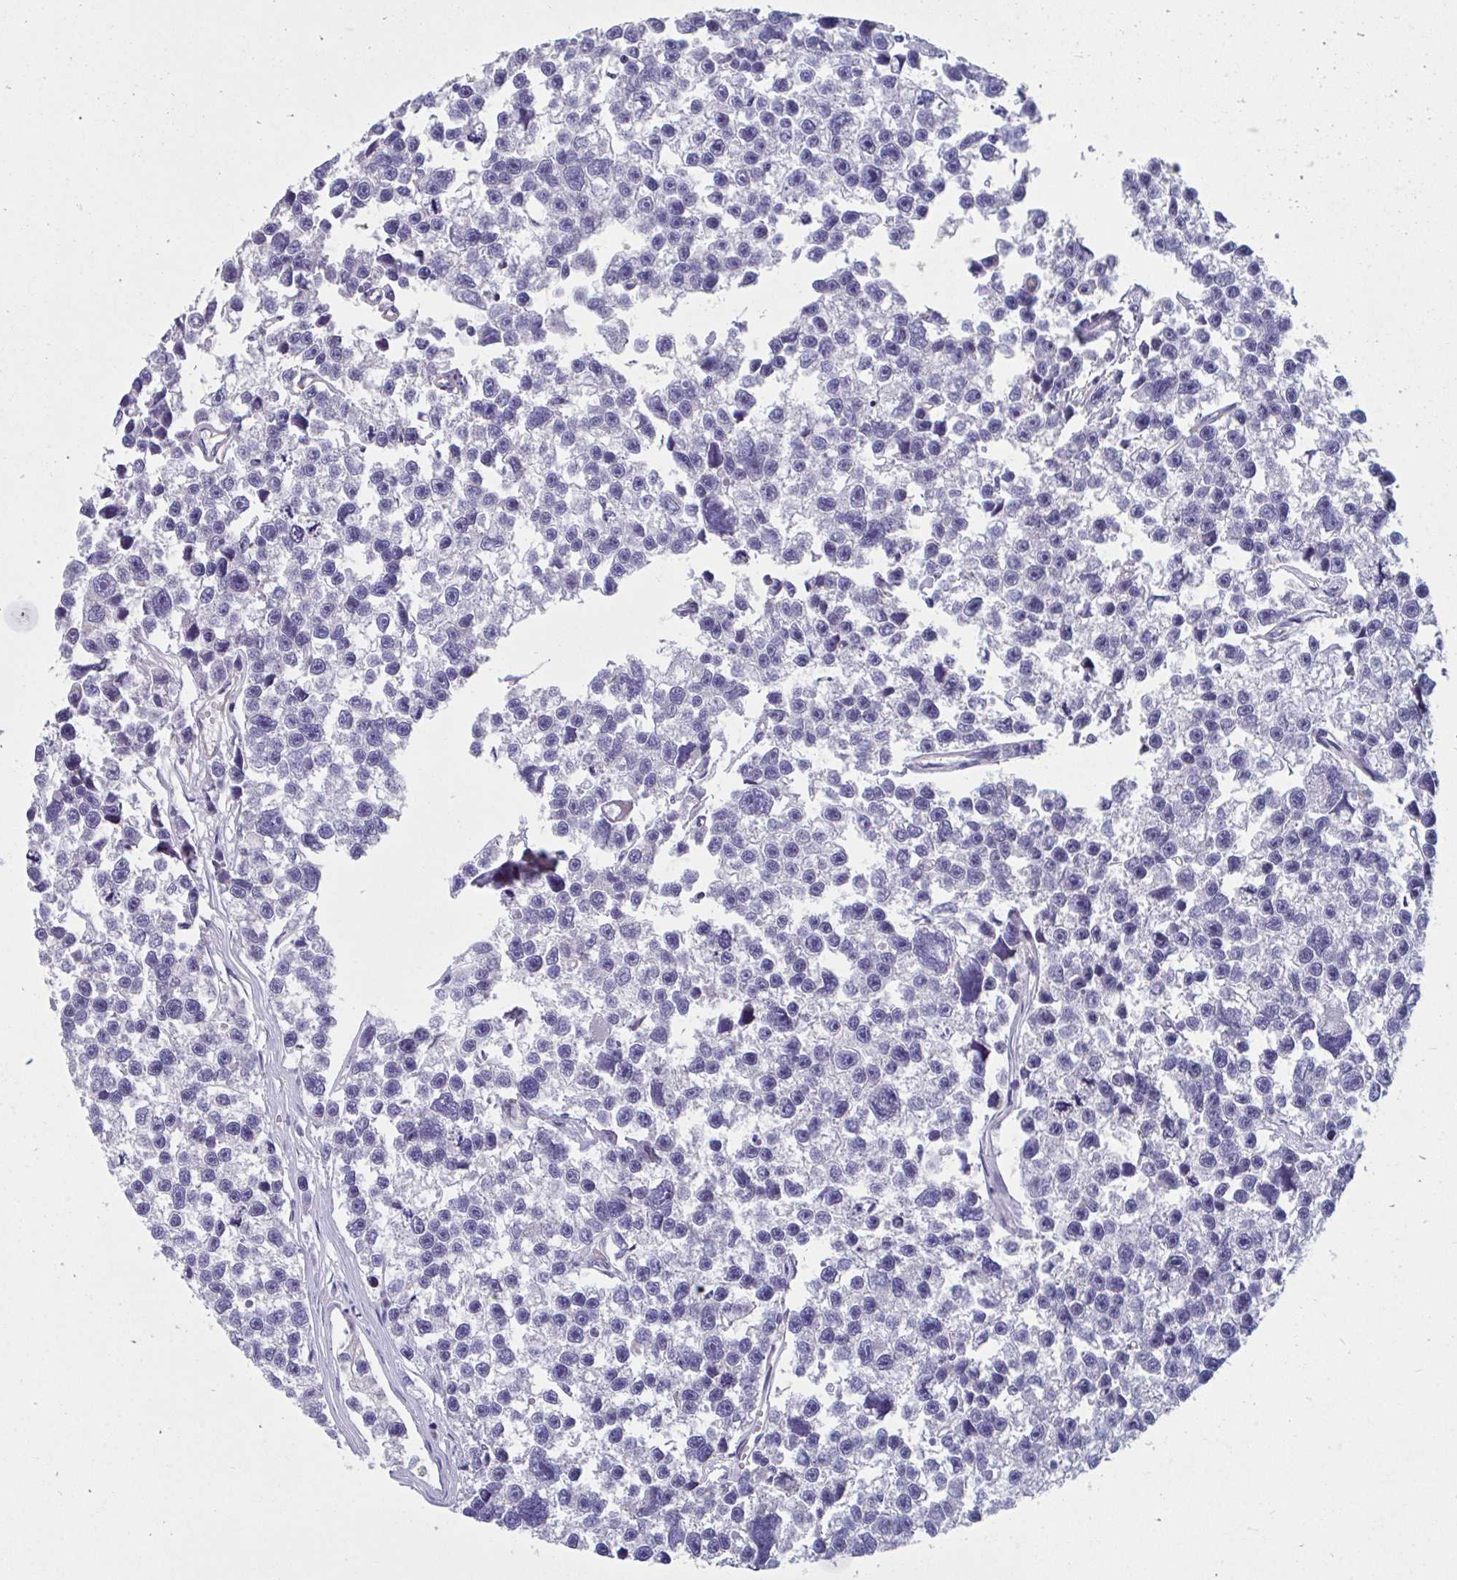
{"staining": {"intensity": "negative", "quantity": "none", "location": "none"}, "tissue": "testis cancer", "cell_type": "Tumor cells", "image_type": "cancer", "snomed": [{"axis": "morphology", "description": "Seminoma, NOS"}, {"axis": "topography", "description": "Testis"}], "caption": "DAB (3,3'-diaminobenzidine) immunohistochemical staining of human testis cancer demonstrates no significant expression in tumor cells.", "gene": "WBP1", "patient": {"sex": "male", "age": 26}}